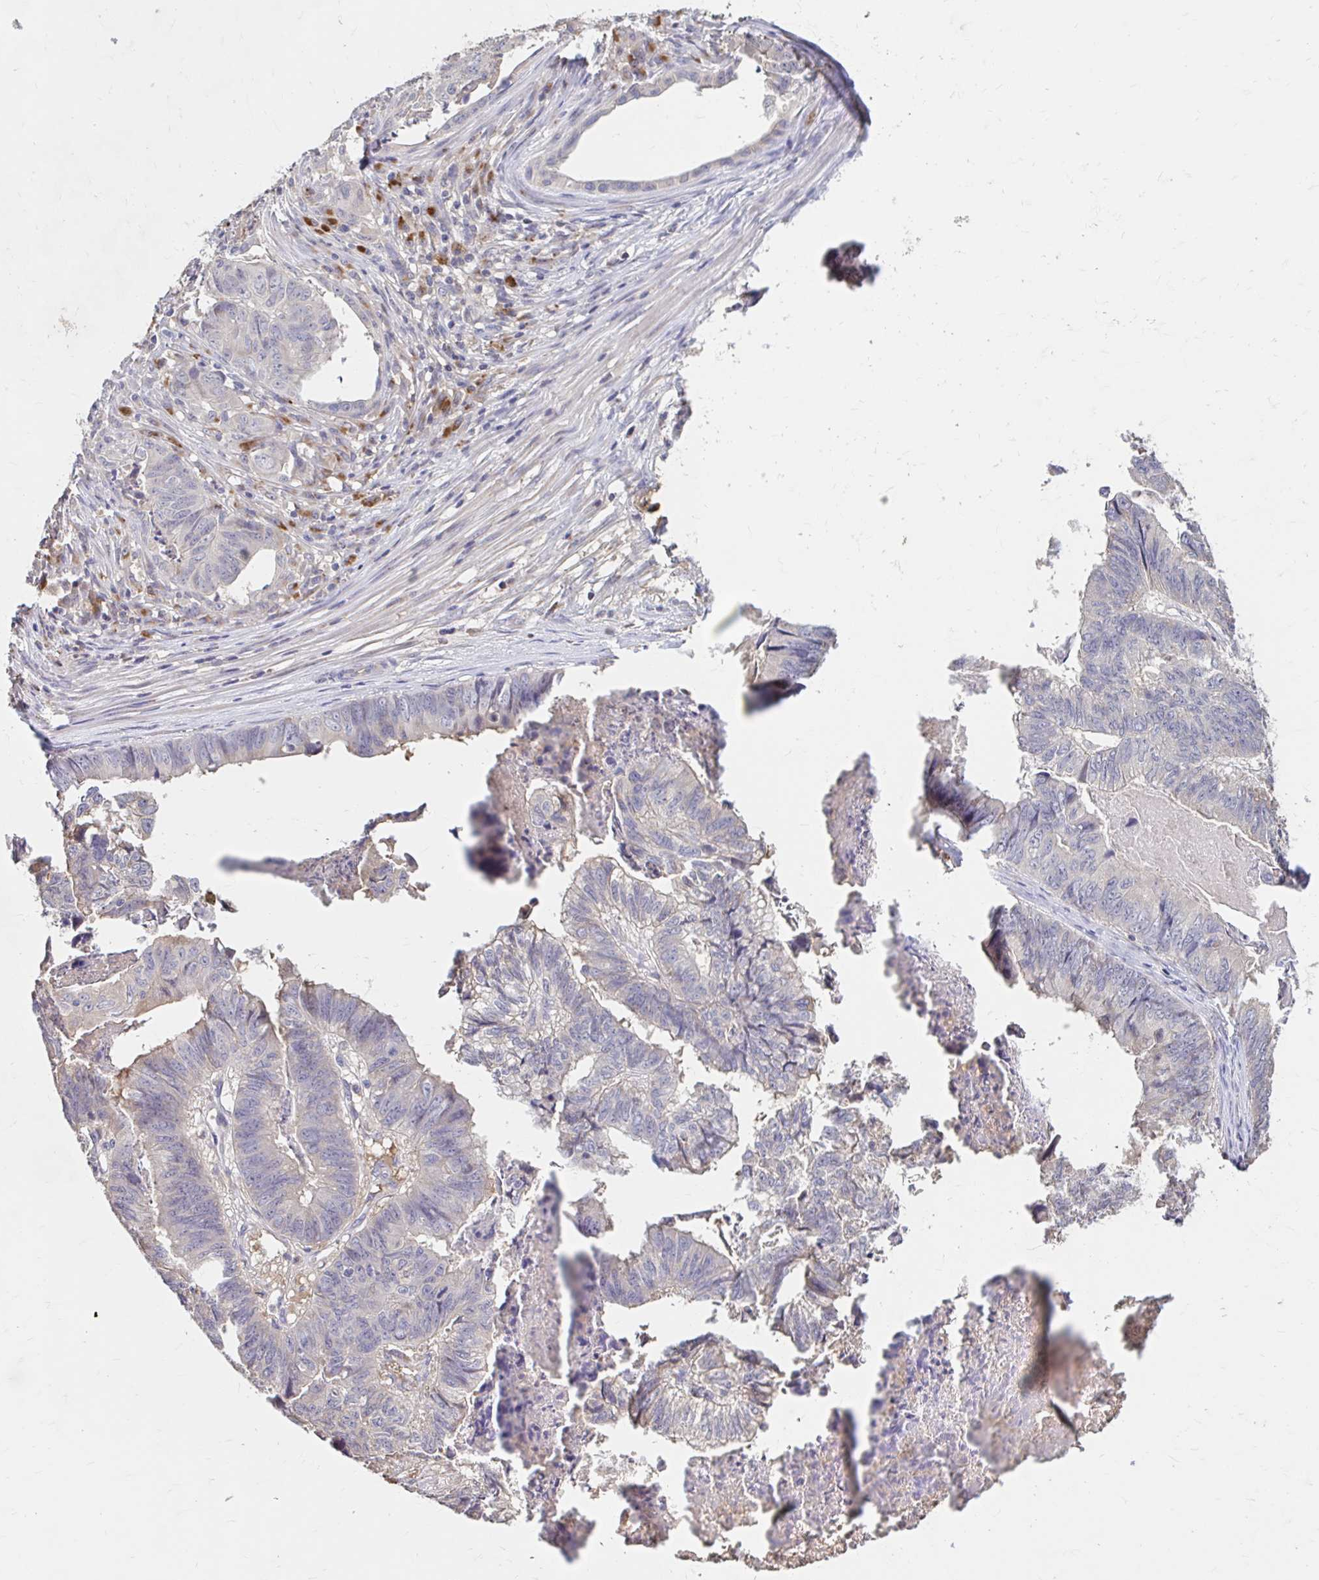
{"staining": {"intensity": "negative", "quantity": "none", "location": "none"}, "tissue": "stomach cancer", "cell_type": "Tumor cells", "image_type": "cancer", "snomed": [{"axis": "morphology", "description": "Adenocarcinoma, NOS"}, {"axis": "topography", "description": "Stomach, lower"}], "caption": "Micrograph shows no protein expression in tumor cells of stomach cancer tissue.", "gene": "HMGCS2", "patient": {"sex": "male", "age": 77}}